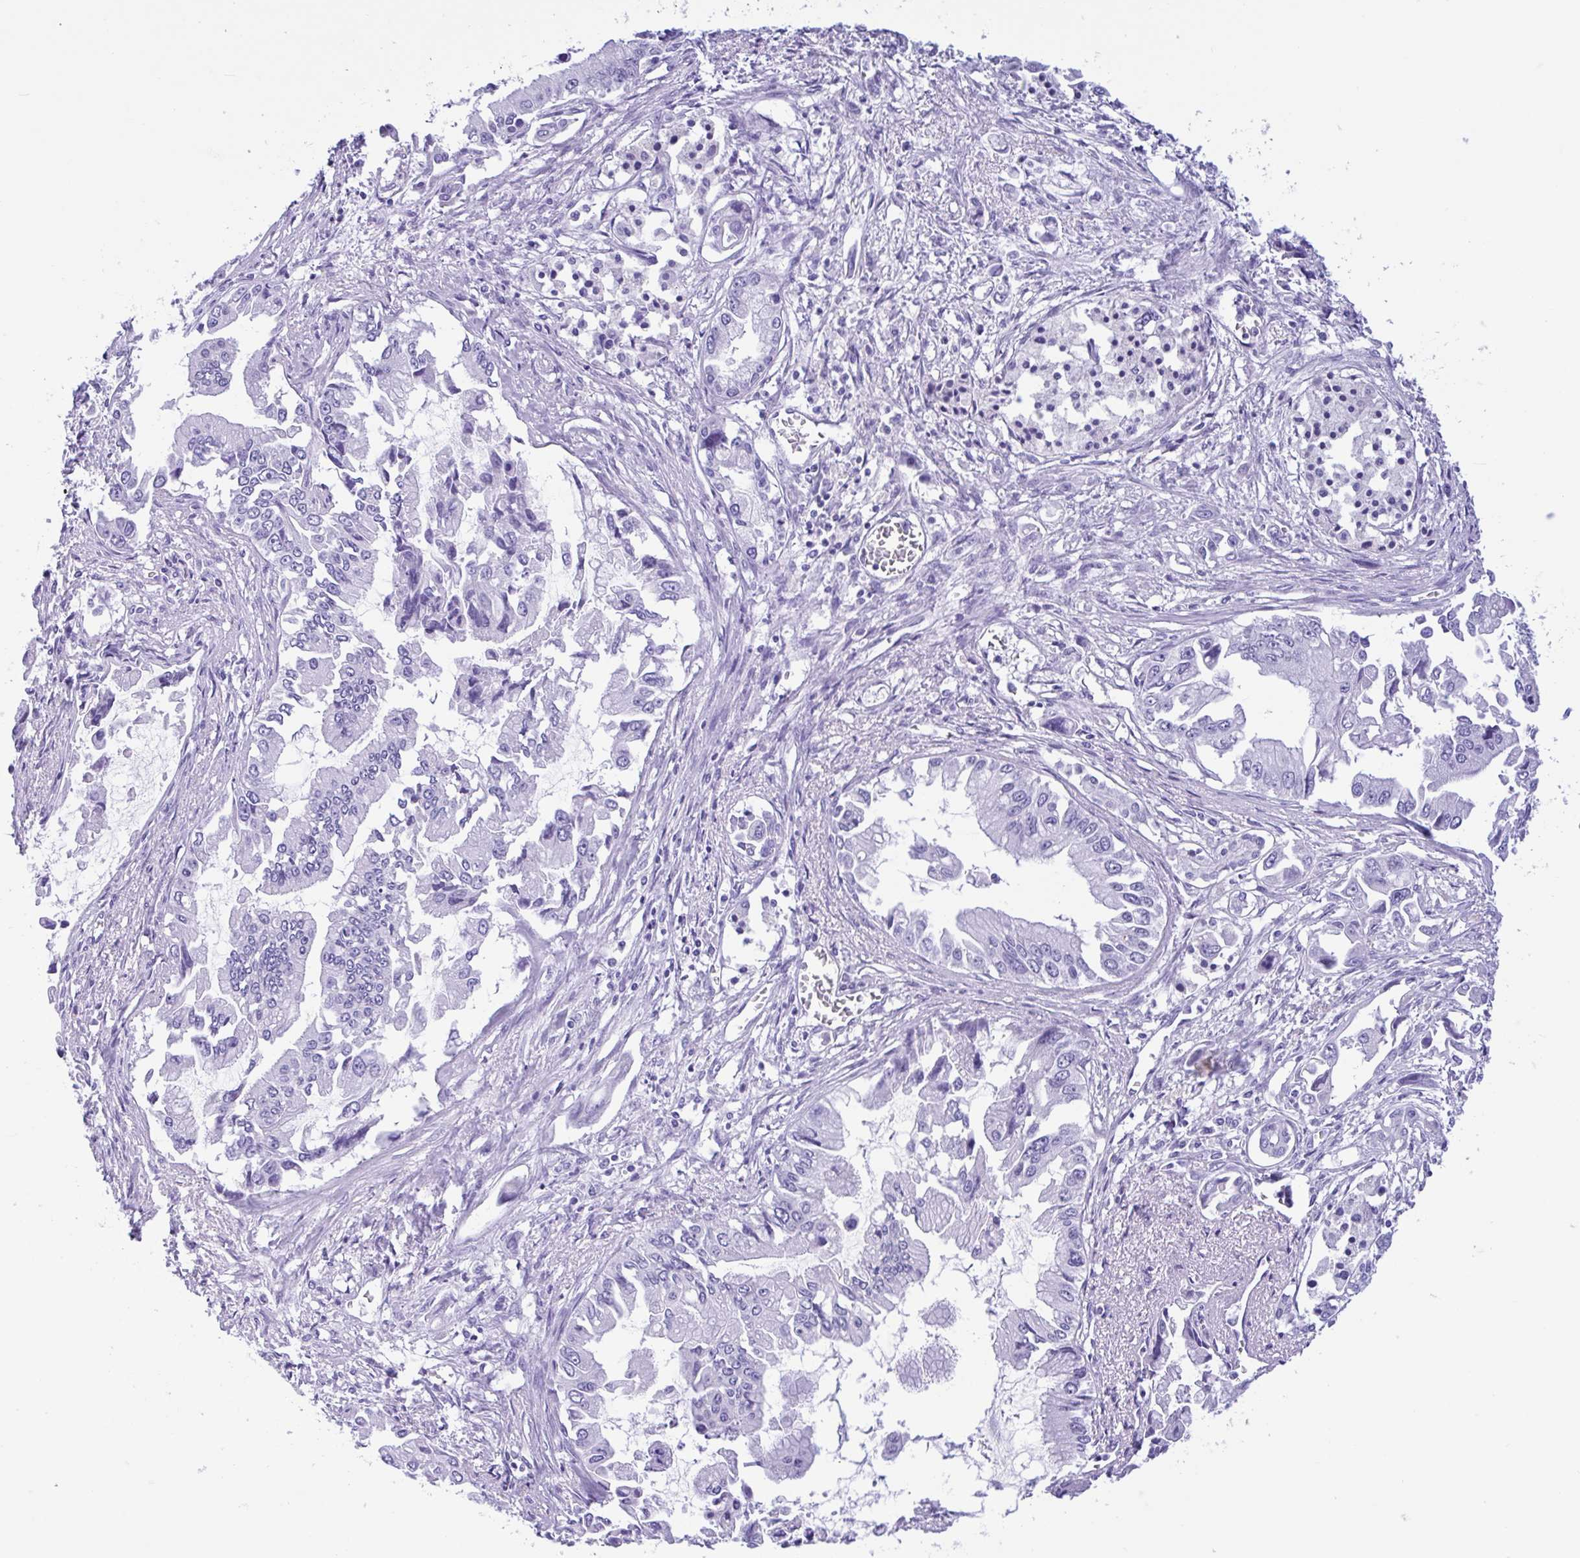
{"staining": {"intensity": "negative", "quantity": "none", "location": "none"}, "tissue": "pancreatic cancer", "cell_type": "Tumor cells", "image_type": "cancer", "snomed": [{"axis": "morphology", "description": "Adenocarcinoma, NOS"}, {"axis": "topography", "description": "Pancreas"}], "caption": "An immunohistochemistry (IHC) image of pancreatic adenocarcinoma is shown. There is no staining in tumor cells of pancreatic adenocarcinoma. (DAB IHC visualized using brightfield microscopy, high magnification).", "gene": "OR4N4", "patient": {"sex": "male", "age": 84}}